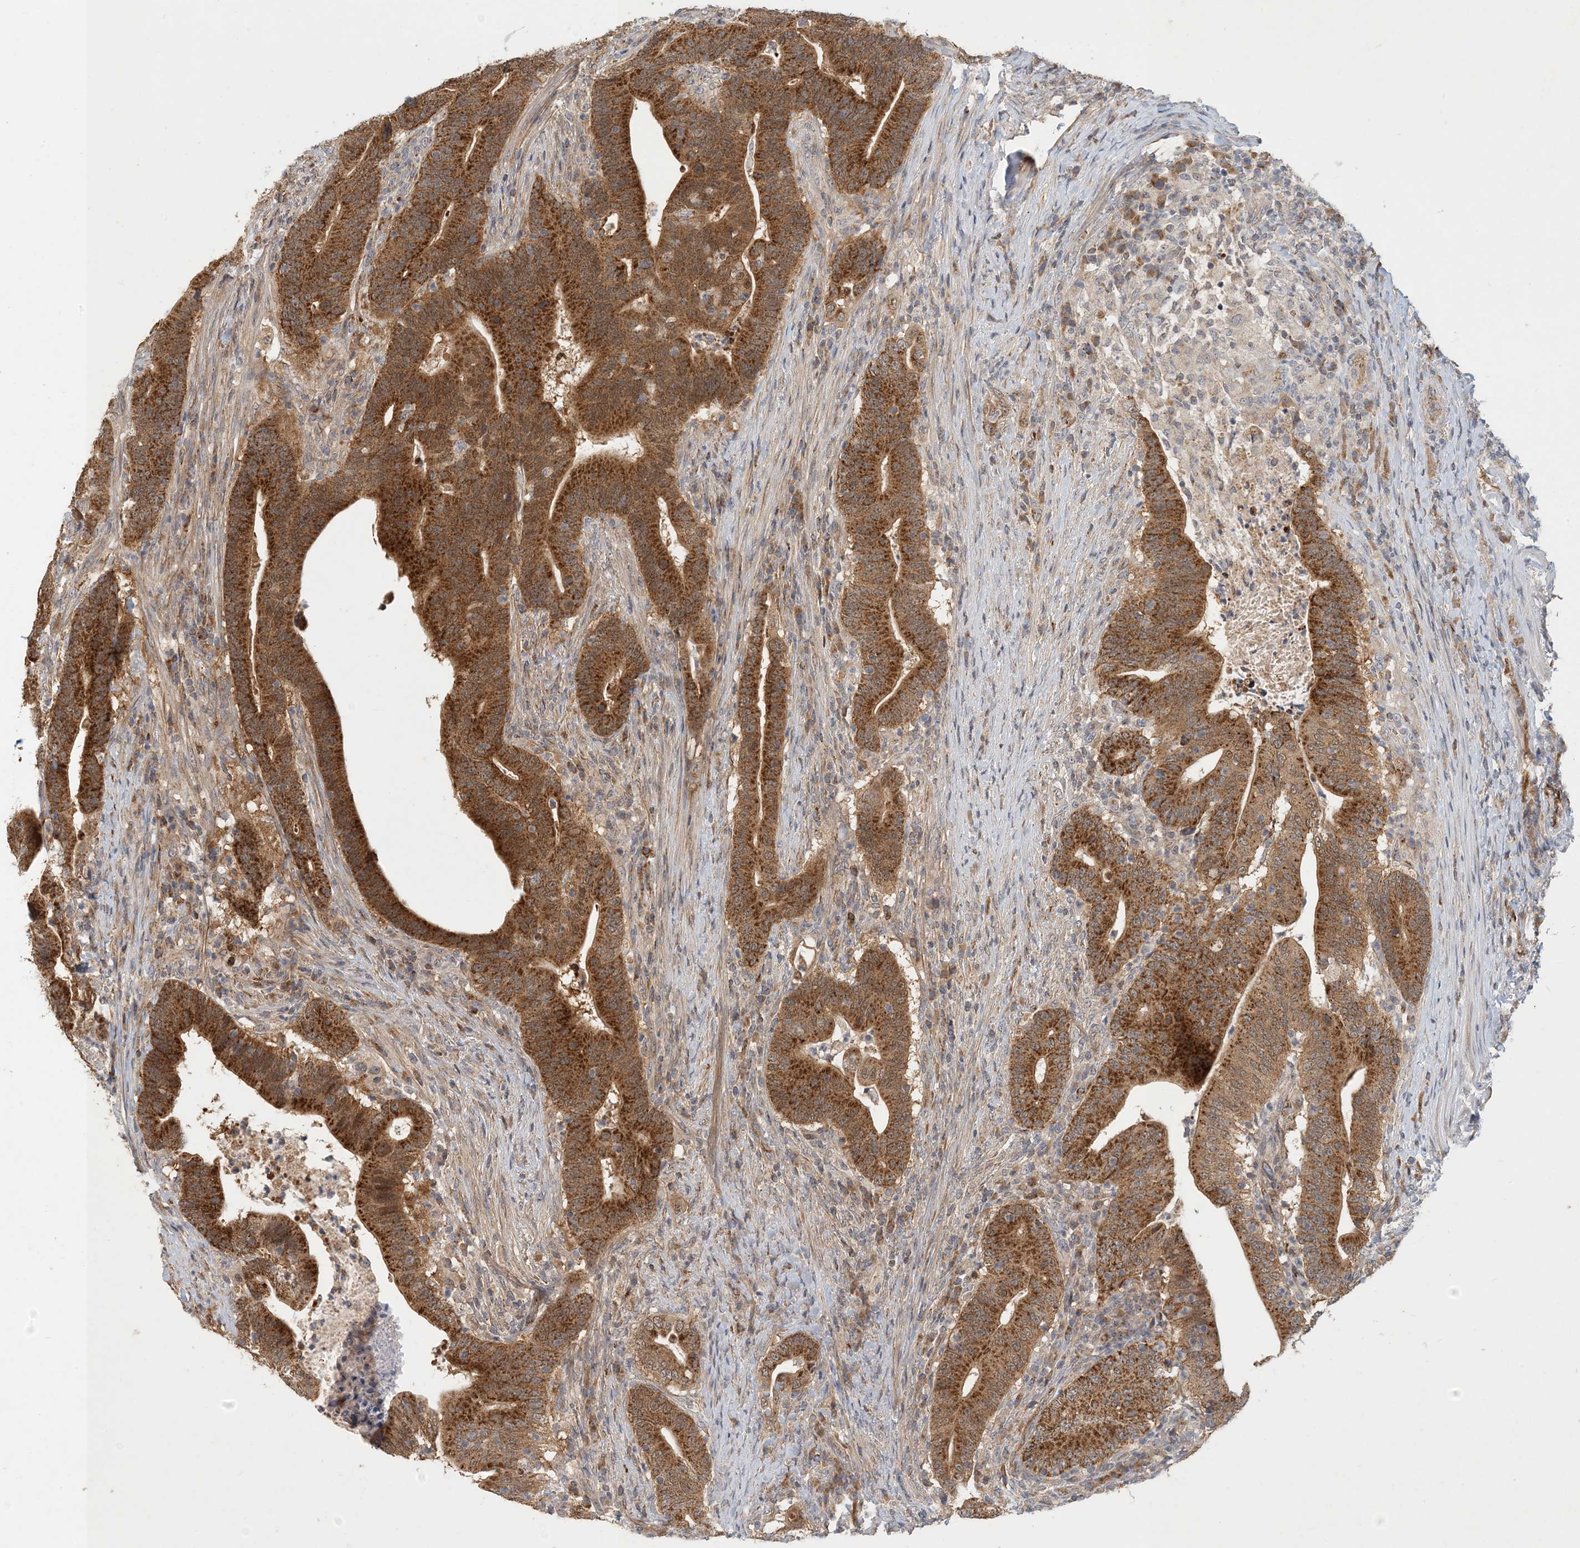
{"staining": {"intensity": "strong", "quantity": ">75%", "location": "cytoplasmic/membranous"}, "tissue": "colorectal cancer", "cell_type": "Tumor cells", "image_type": "cancer", "snomed": [{"axis": "morphology", "description": "Adenocarcinoma, NOS"}, {"axis": "topography", "description": "Colon"}], "caption": "A high amount of strong cytoplasmic/membranous positivity is seen in about >75% of tumor cells in colorectal adenocarcinoma tissue.", "gene": "ZBTB3", "patient": {"sex": "female", "age": 66}}